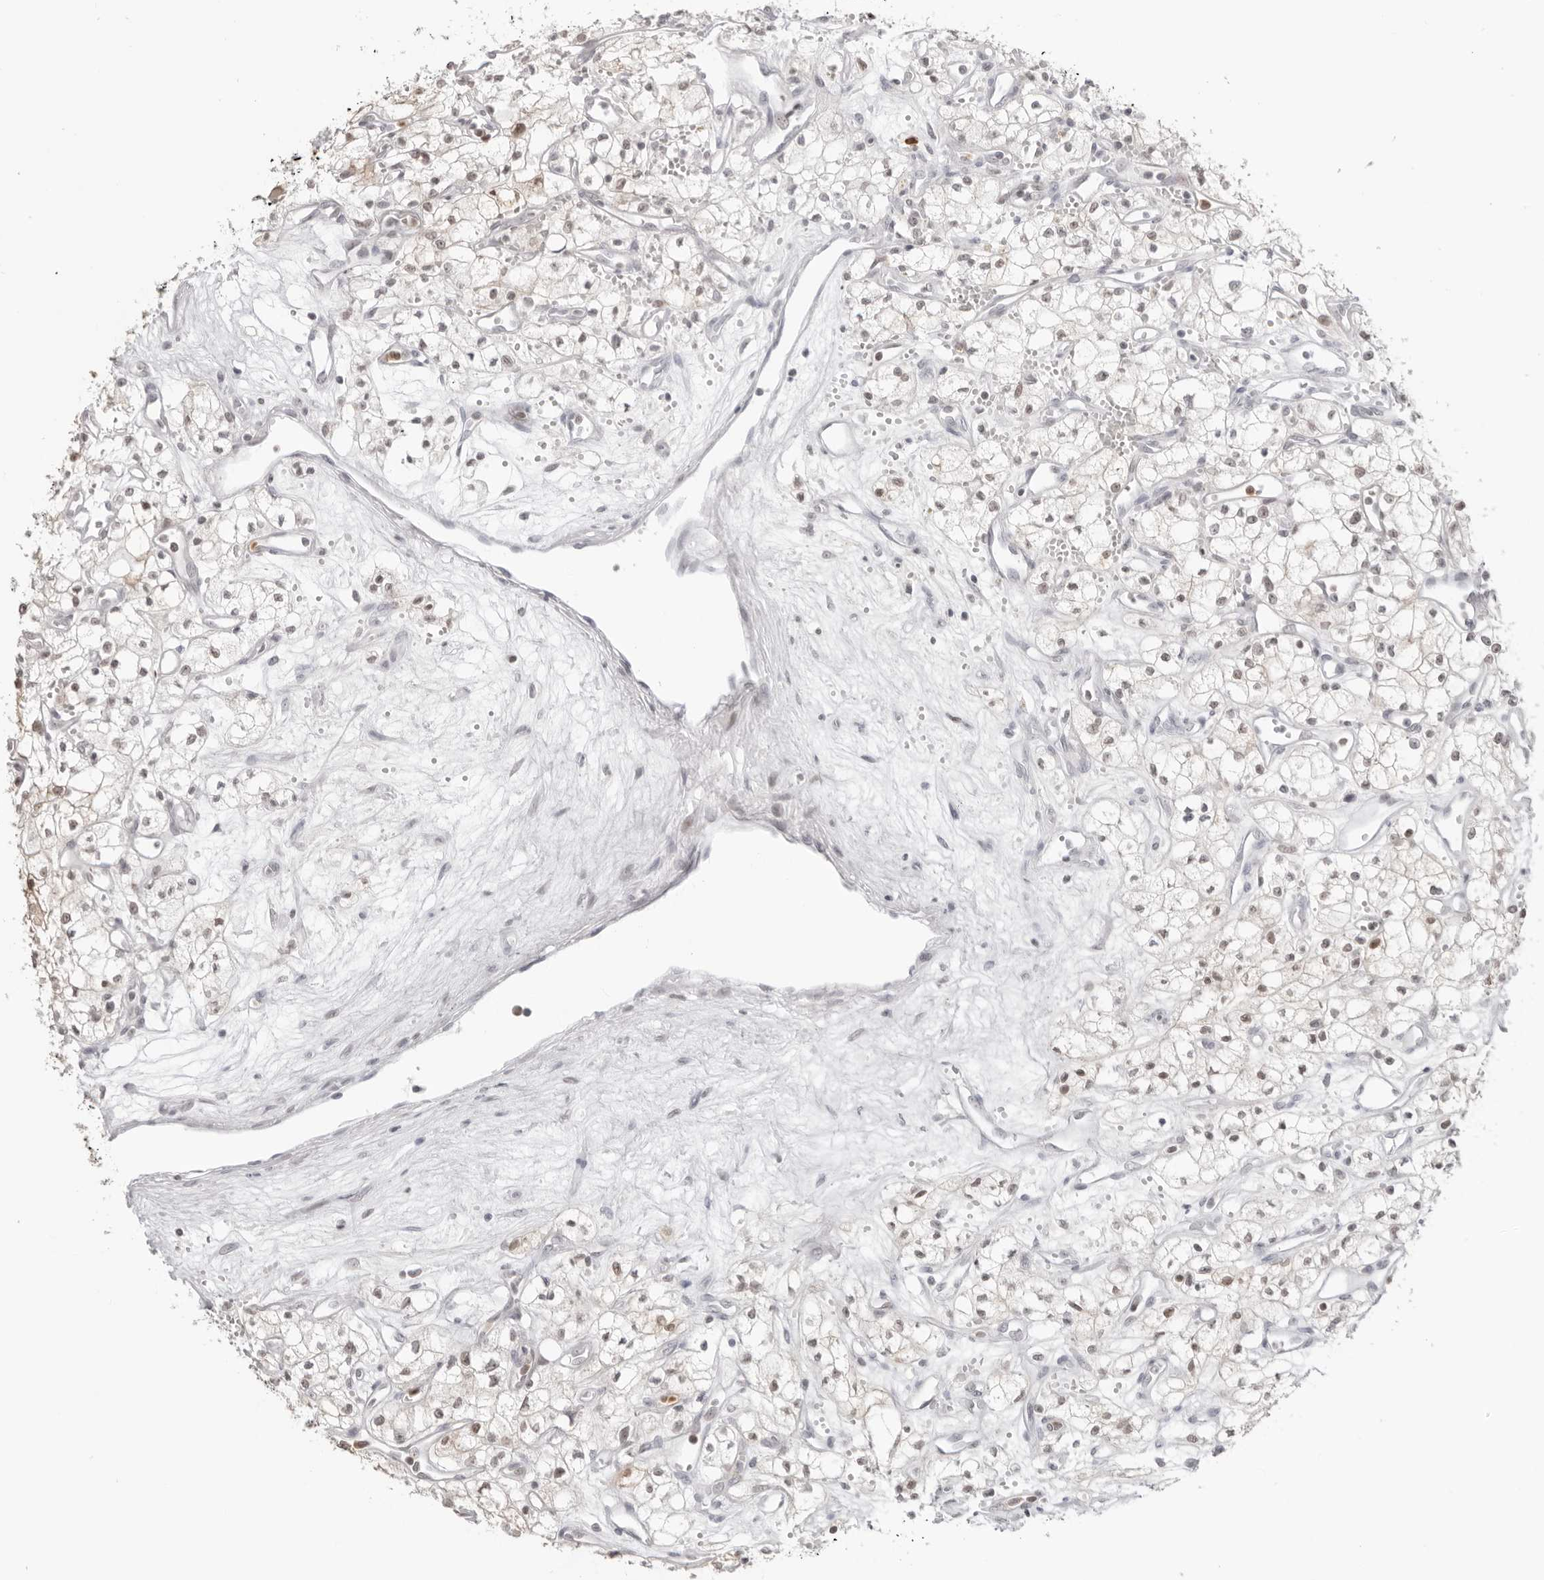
{"staining": {"intensity": "weak", "quantity": "25%-75%", "location": "nuclear"}, "tissue": "renal cancer", "cell_type": "Tumor cells", "image_type": "cancer", "snomed": [{"axis": "morphology", "description": "Adenocarcinoma, NOS"}, {"axis": "topography", "description": "Kidney"}], "caption": "Human renal adenocarcinoma stained with a protein marker demonstrates weak staining in tumor cells.", "gene": "RNF146", "patient": {"sex": "male", "age": 59}}